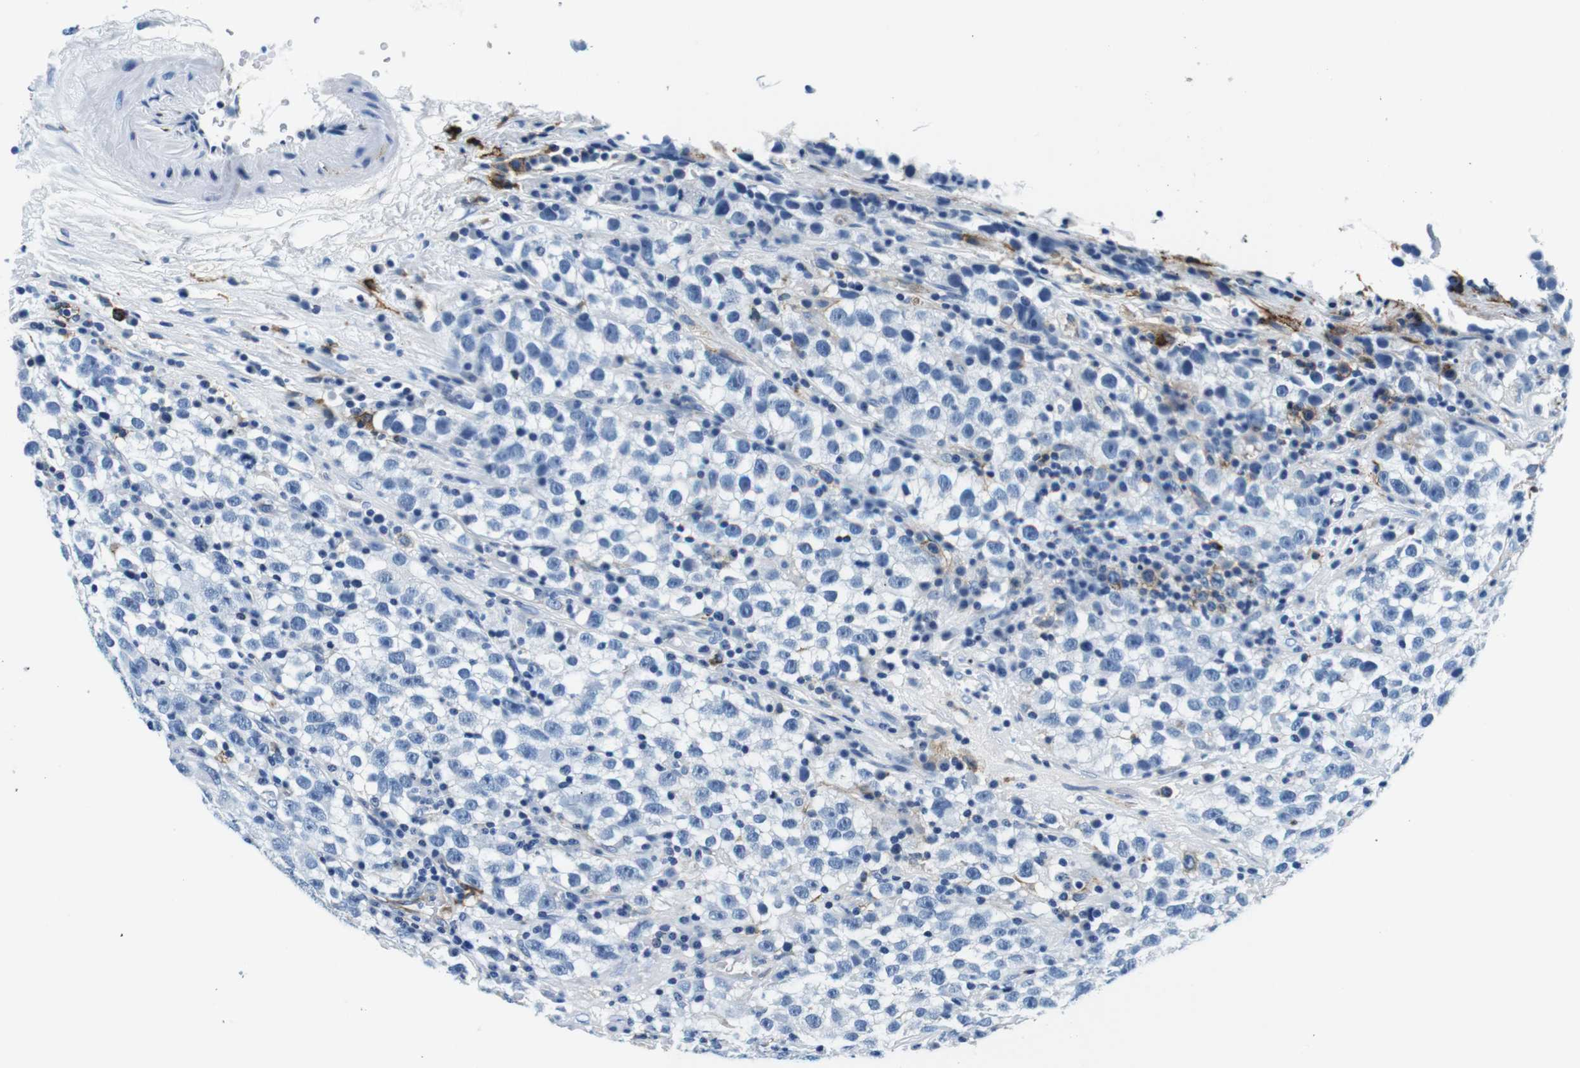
{"staining": {"intensity": "negative", "quantity": "none", "location": "none"}, "tissue": "testis cancer", "cell_type": "Tumor cells", "image_type": "cancer", "snomed": [{"axis": "morphology", "description": "Seminoma, NOS"}, {"axis": "topography", "description": "Testis"}], "caption": "Human testis seminoma stained for a protein using immunohistochemistry demonstrates no positivity in tumor cells.", "gene": "HLA-DRB1", "patient": {"sex": "male", "age": 22}}